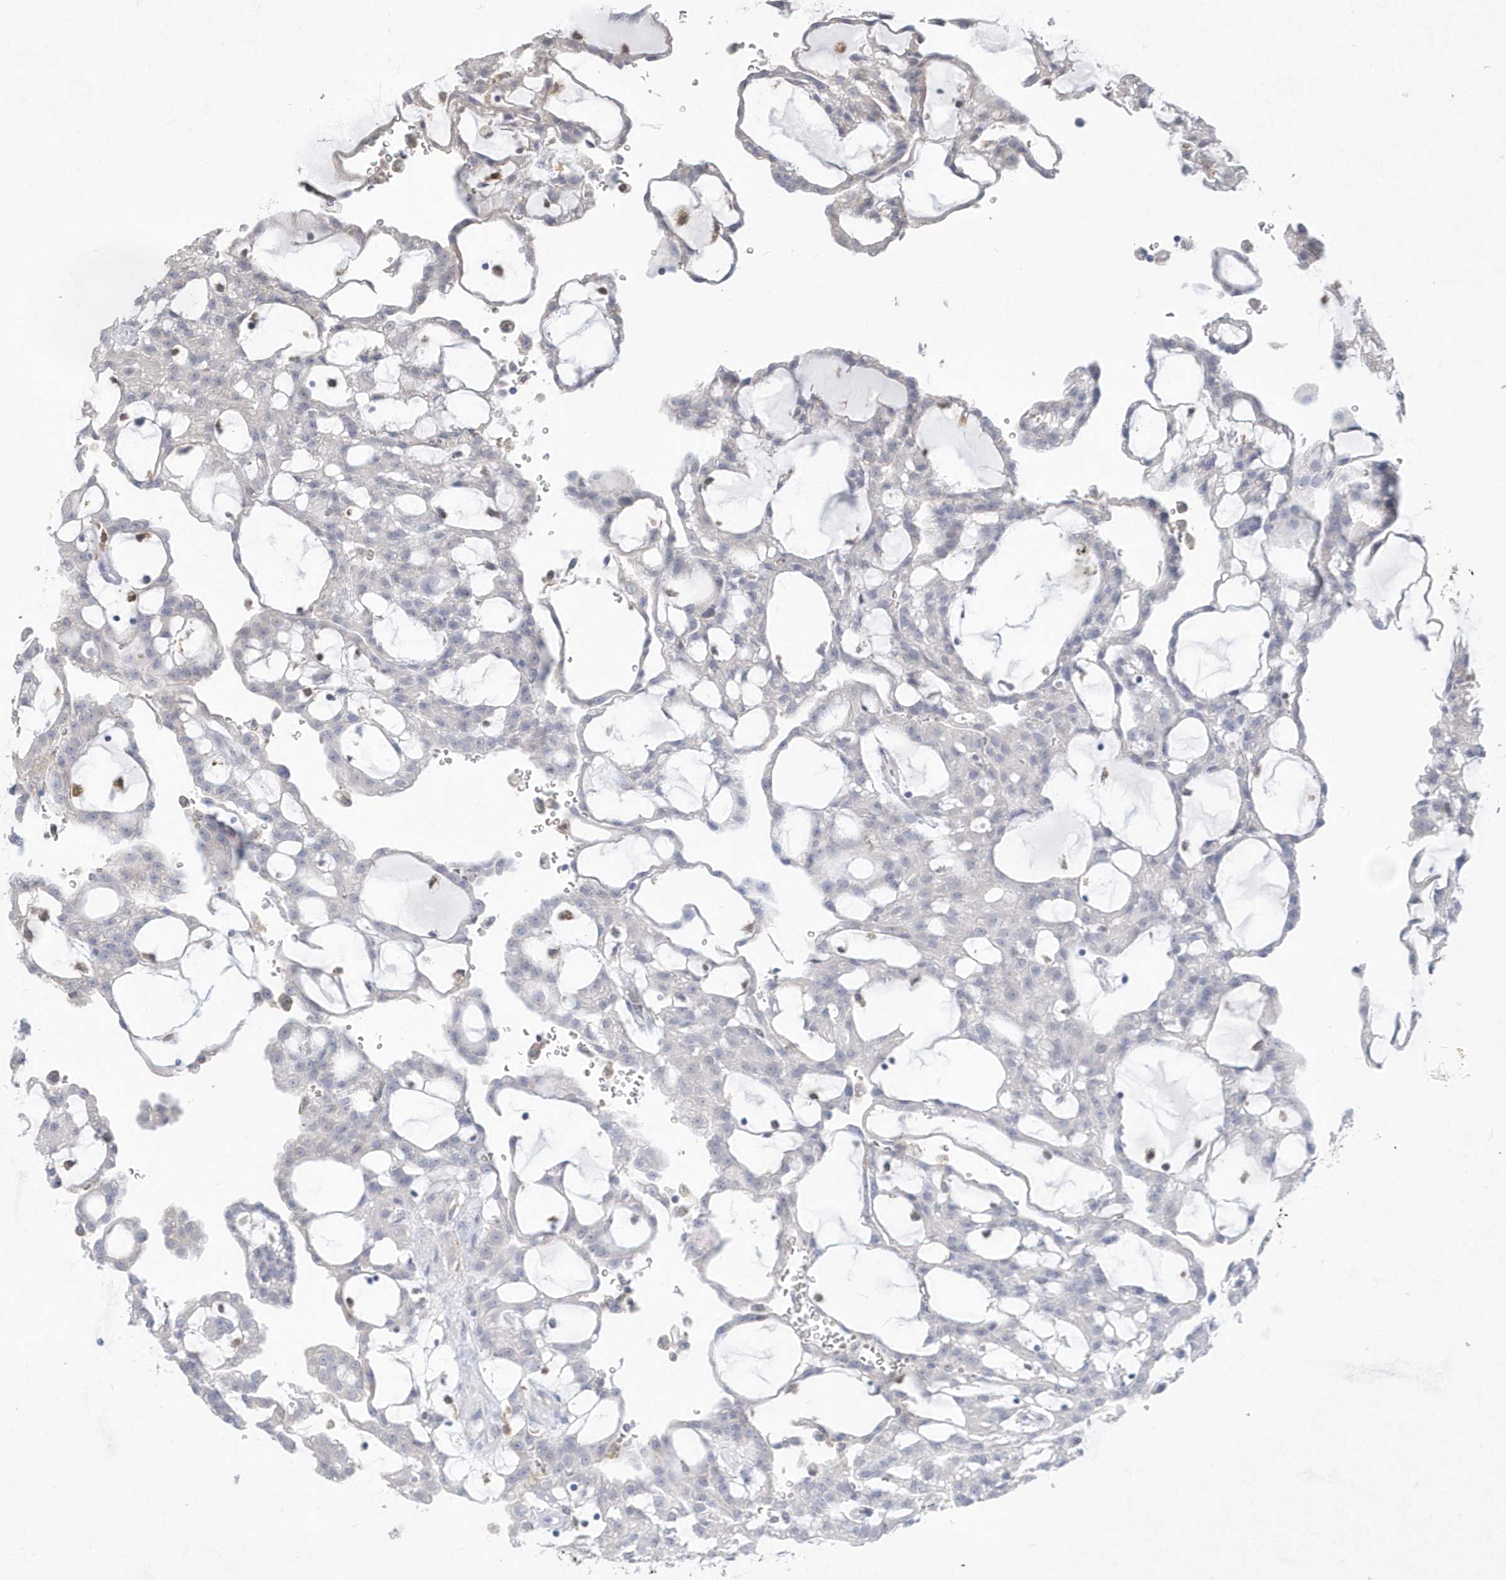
{"staining": {"intensity": "negative", "quantity": "none", "location": "none"}, "tissue": "renal cancer", "cell_type": "Tumor cells", "image_type": "cancer", "snomed": [{"axis": "morphology", "description": "Adenocarcinoma, NOS"}, {"axis": "topography", "description": "Kidney"}], "caption": "Tumor cells show no significant positivity in renal adenocarcinoma.", "gene": "TSPEAR", "patient": {"sex": "male", "age": 63}}